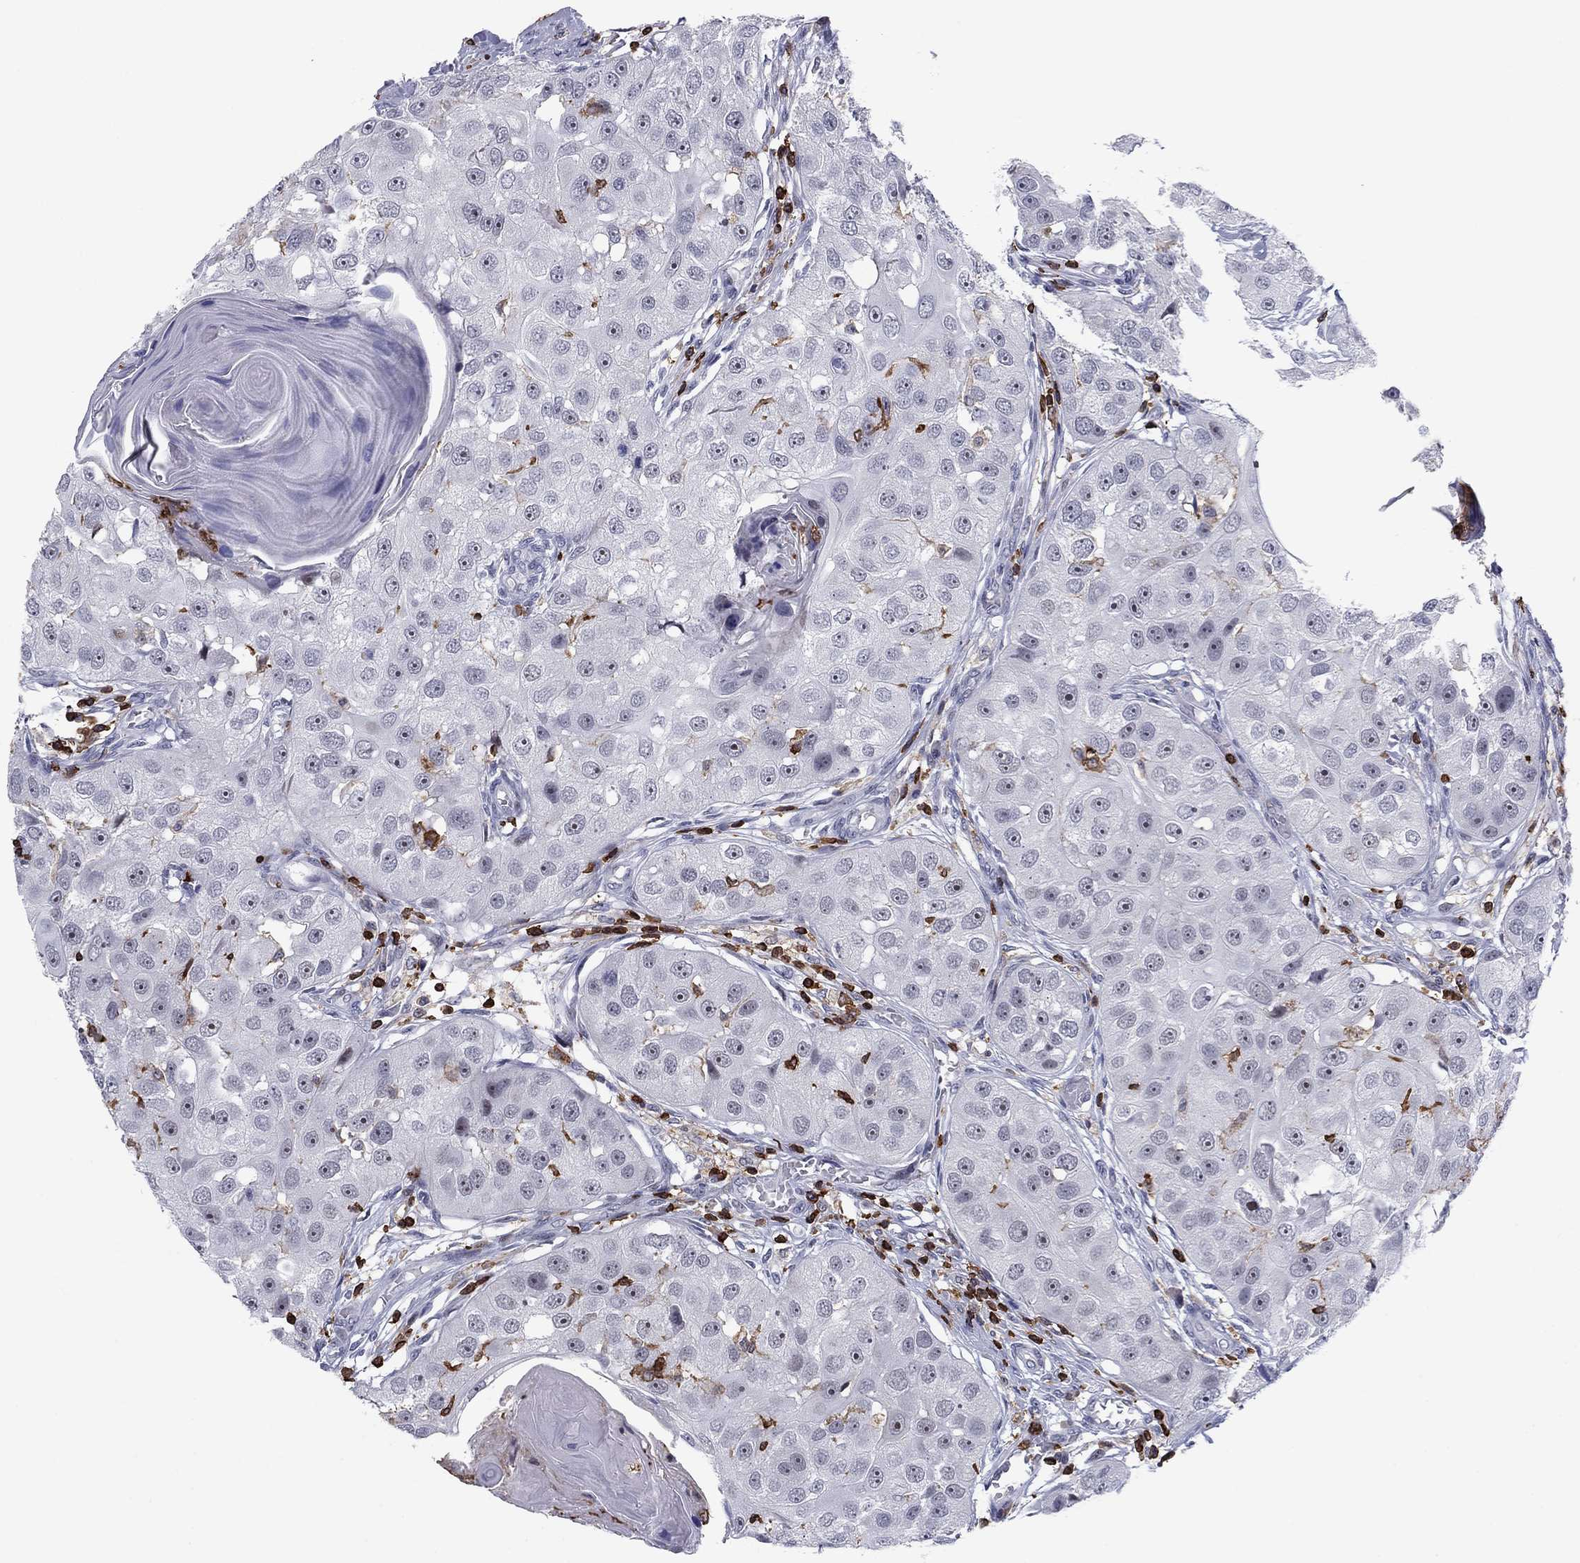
{"staining": {"intensity": "negative", "quantity": "none", "location": "none"}, "tissue": "head and neck cancer", "cell_type": "Tumor cells", "image_type": "cancer", "snomed": [{"axis": "morphology", "description": "Normal tissue, NOS"}, {"axis": "morphology", "description": "Squamous cell carcinoma, NOS"}, {"axis": "topography", "description": "Skeletal muscle"}, {"axis": "topography", "description": "Head-Neck"}], "caption": "Image shows no significant protein positivity in tumor cells of head and neck squamous cell carcinoma.", "gene": "ARHGAP27", "patient": {"sex": "male", "age": 51}}